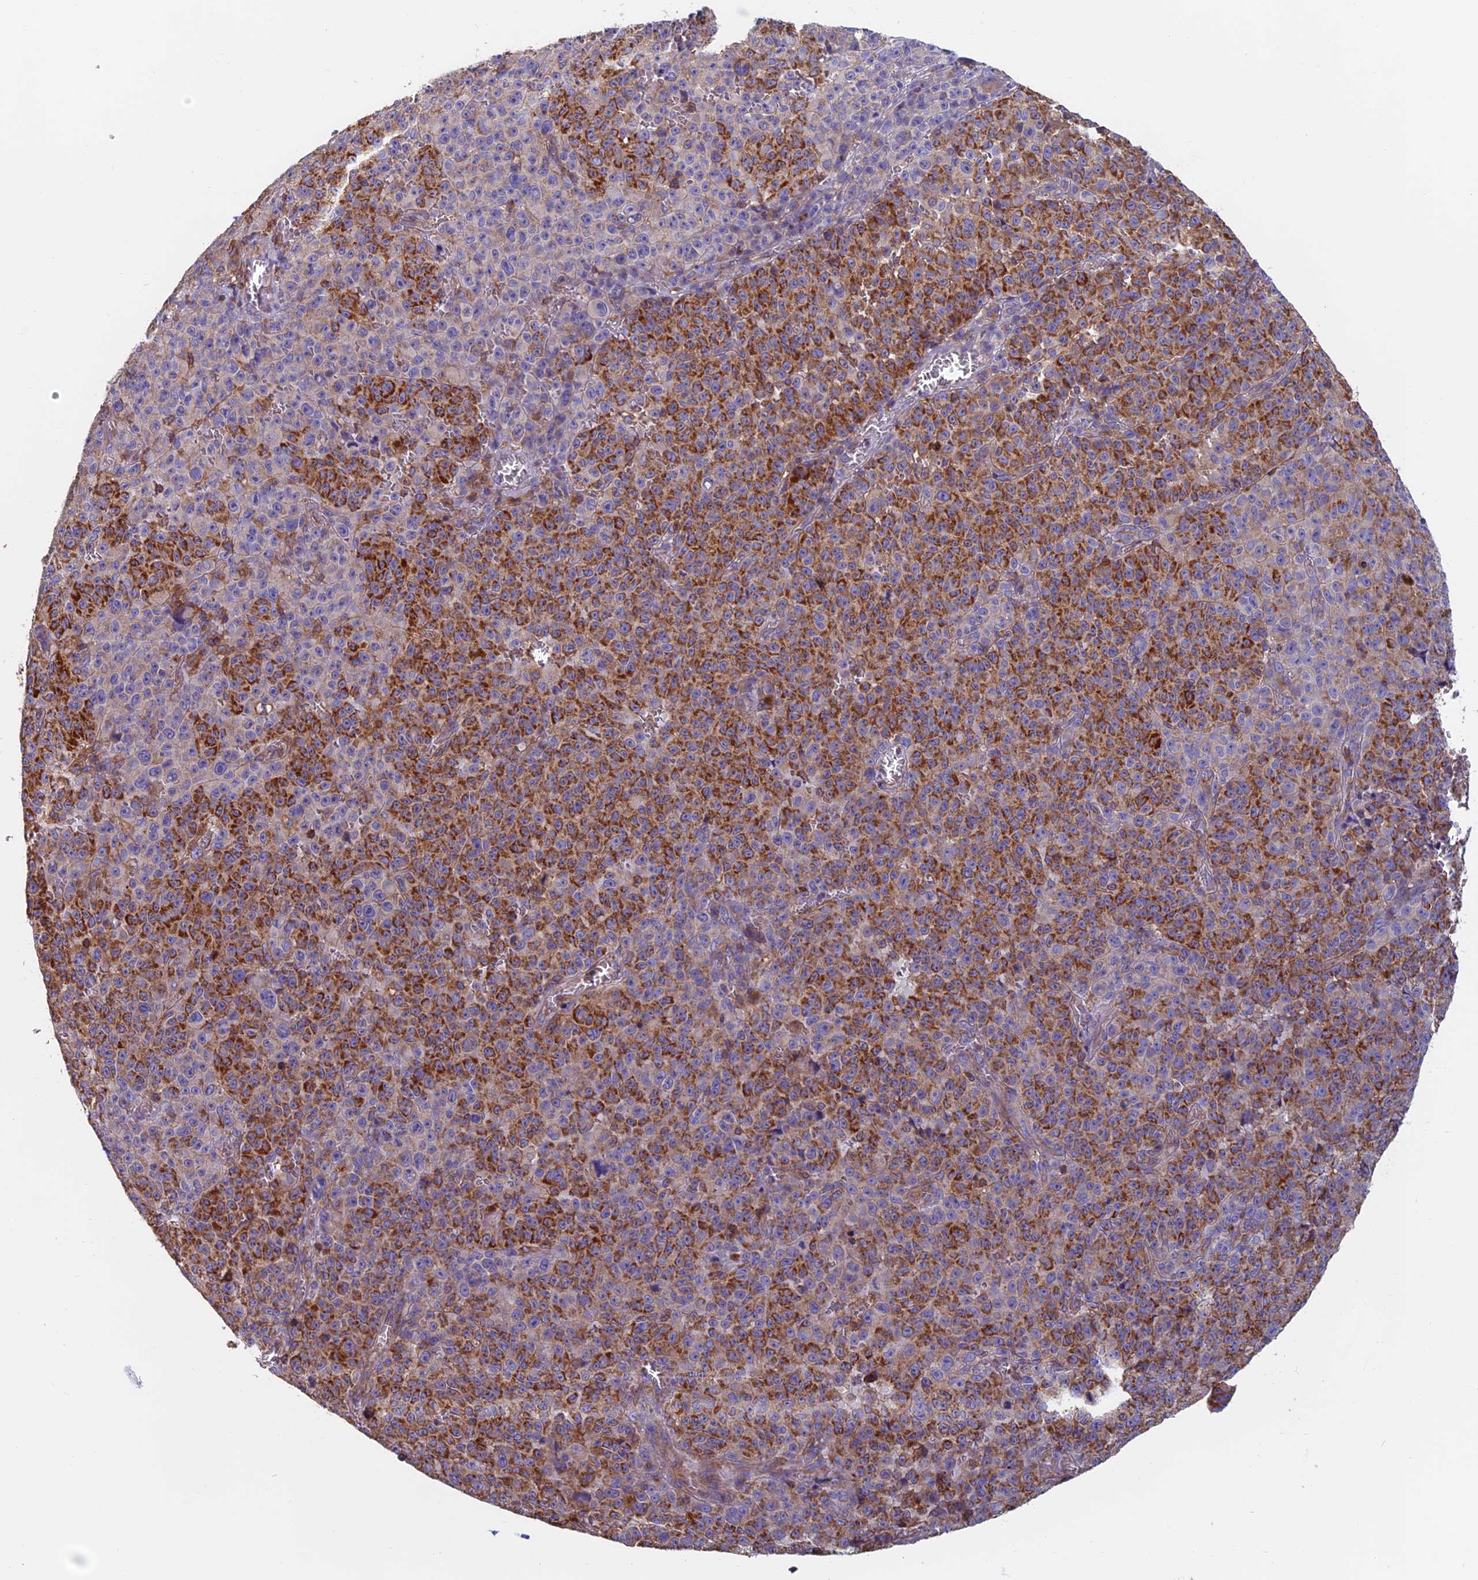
{"staining": {"intensity": "moderate", "quantity": "25%-75%", "location": "cytoplasmic/membranous"}, "tissue": "melanoma", "cell_type": "Tumor cells", "image_type": "cancer", "snomed": [{"axis": "morphology", "description": "Malignant melanoma, NOS"}, {"axis": "topography", "description": "Skin"}], "caption": "A brown stain labels moderate cytoplasmic/membranous expression of a protein in melanoma tumor cells.", "gene": "HSD17B8", "patient": {"sex": "female", "age": 82}}